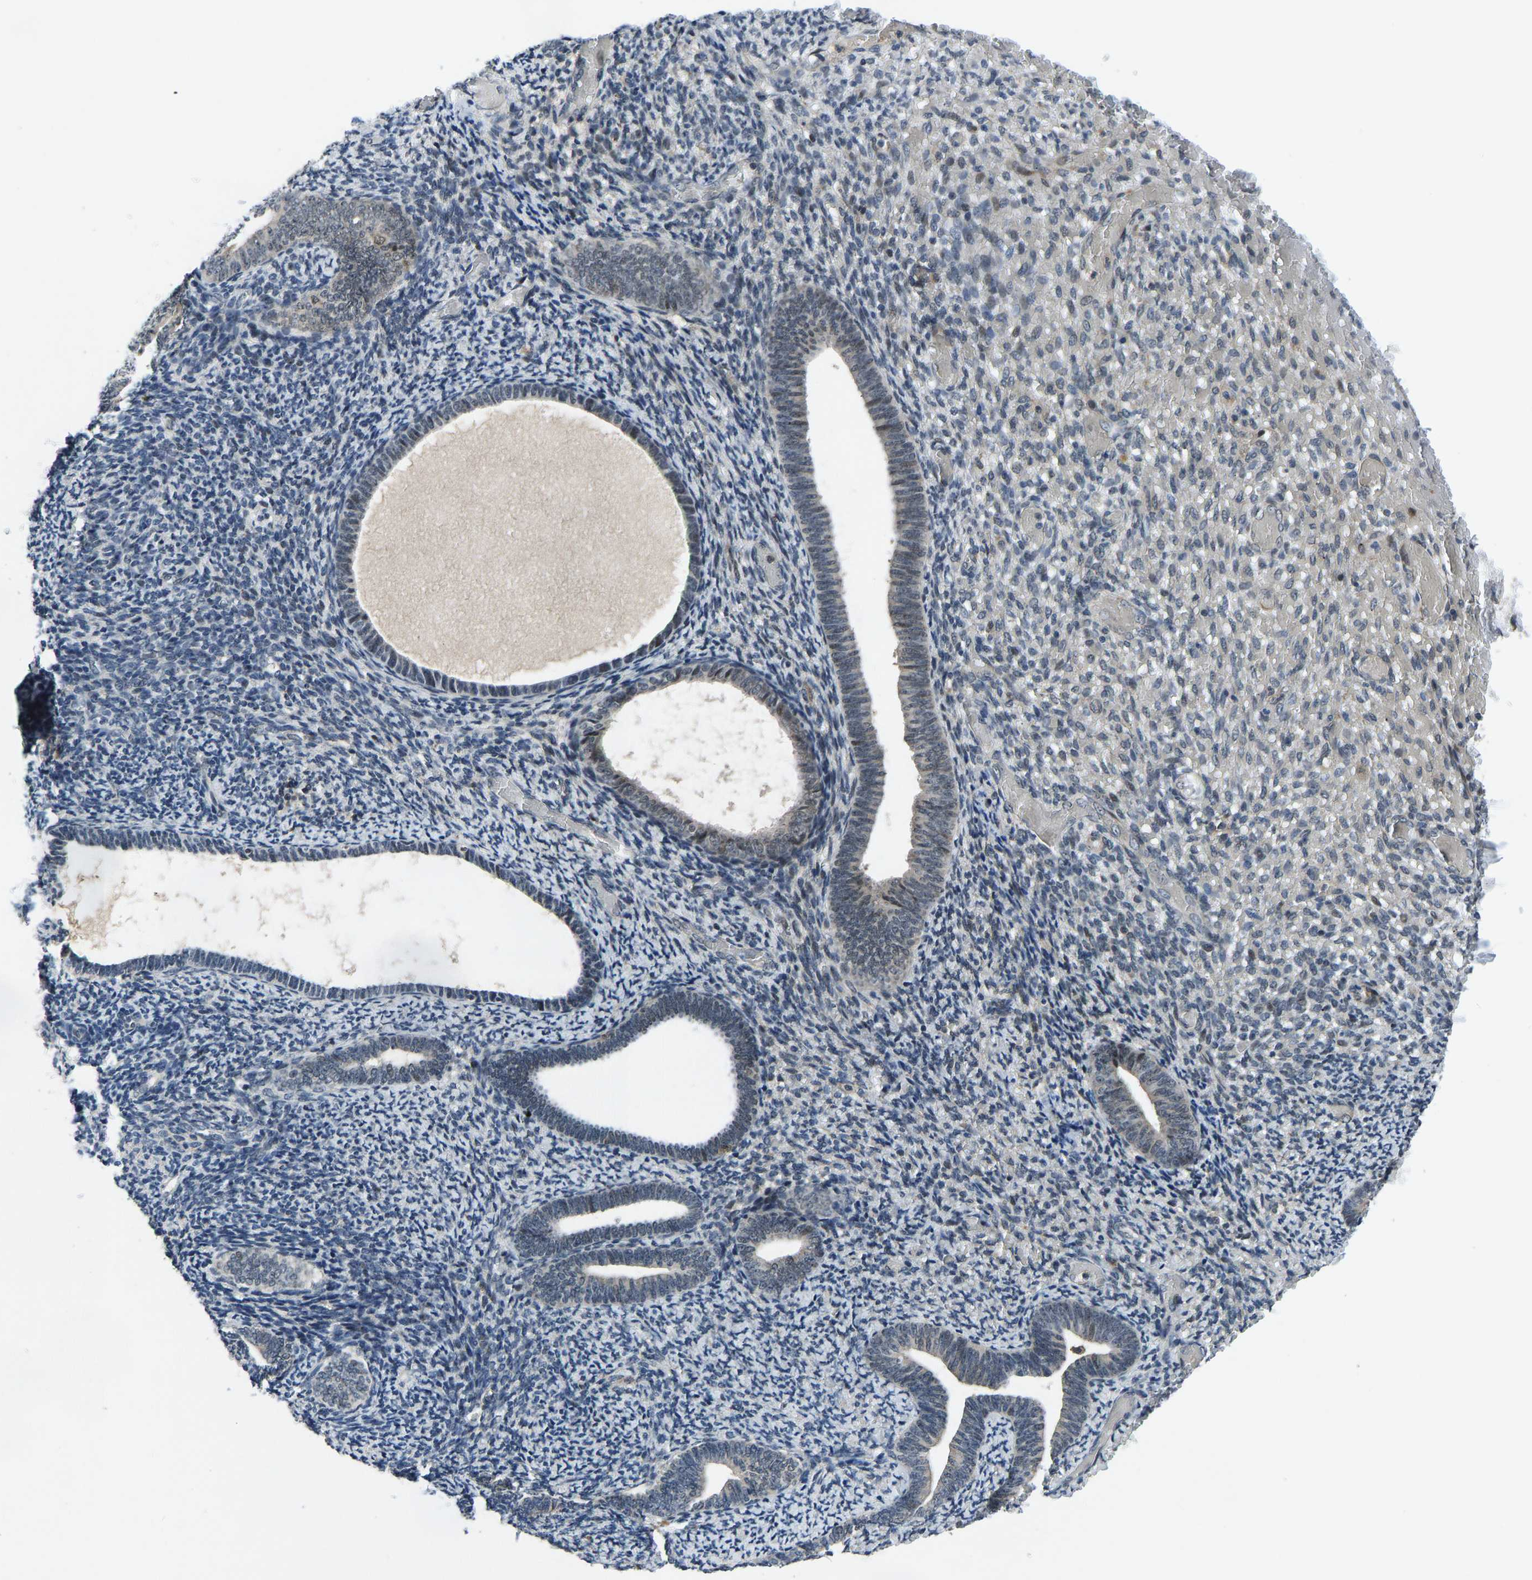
{"staining": {"intensity": "negative", "quantity": "none", "location": "none"}, "tissue": "endometrium", "cell_type": "Cells in endometrial stroma", "image_type": "normal", "snomed": [{"axis": "morphology", "description": "Normal tissue, NOS"}, {"axis": "topography", "description": "Endometrium"}], "caption": "An IHC histopathology image of unremarkable endometrium is shown. There is no staining in cells in endometrial stroma of endometrium.", "gene": "RLIM", "patient": {"sex": "female", "age": 66}}